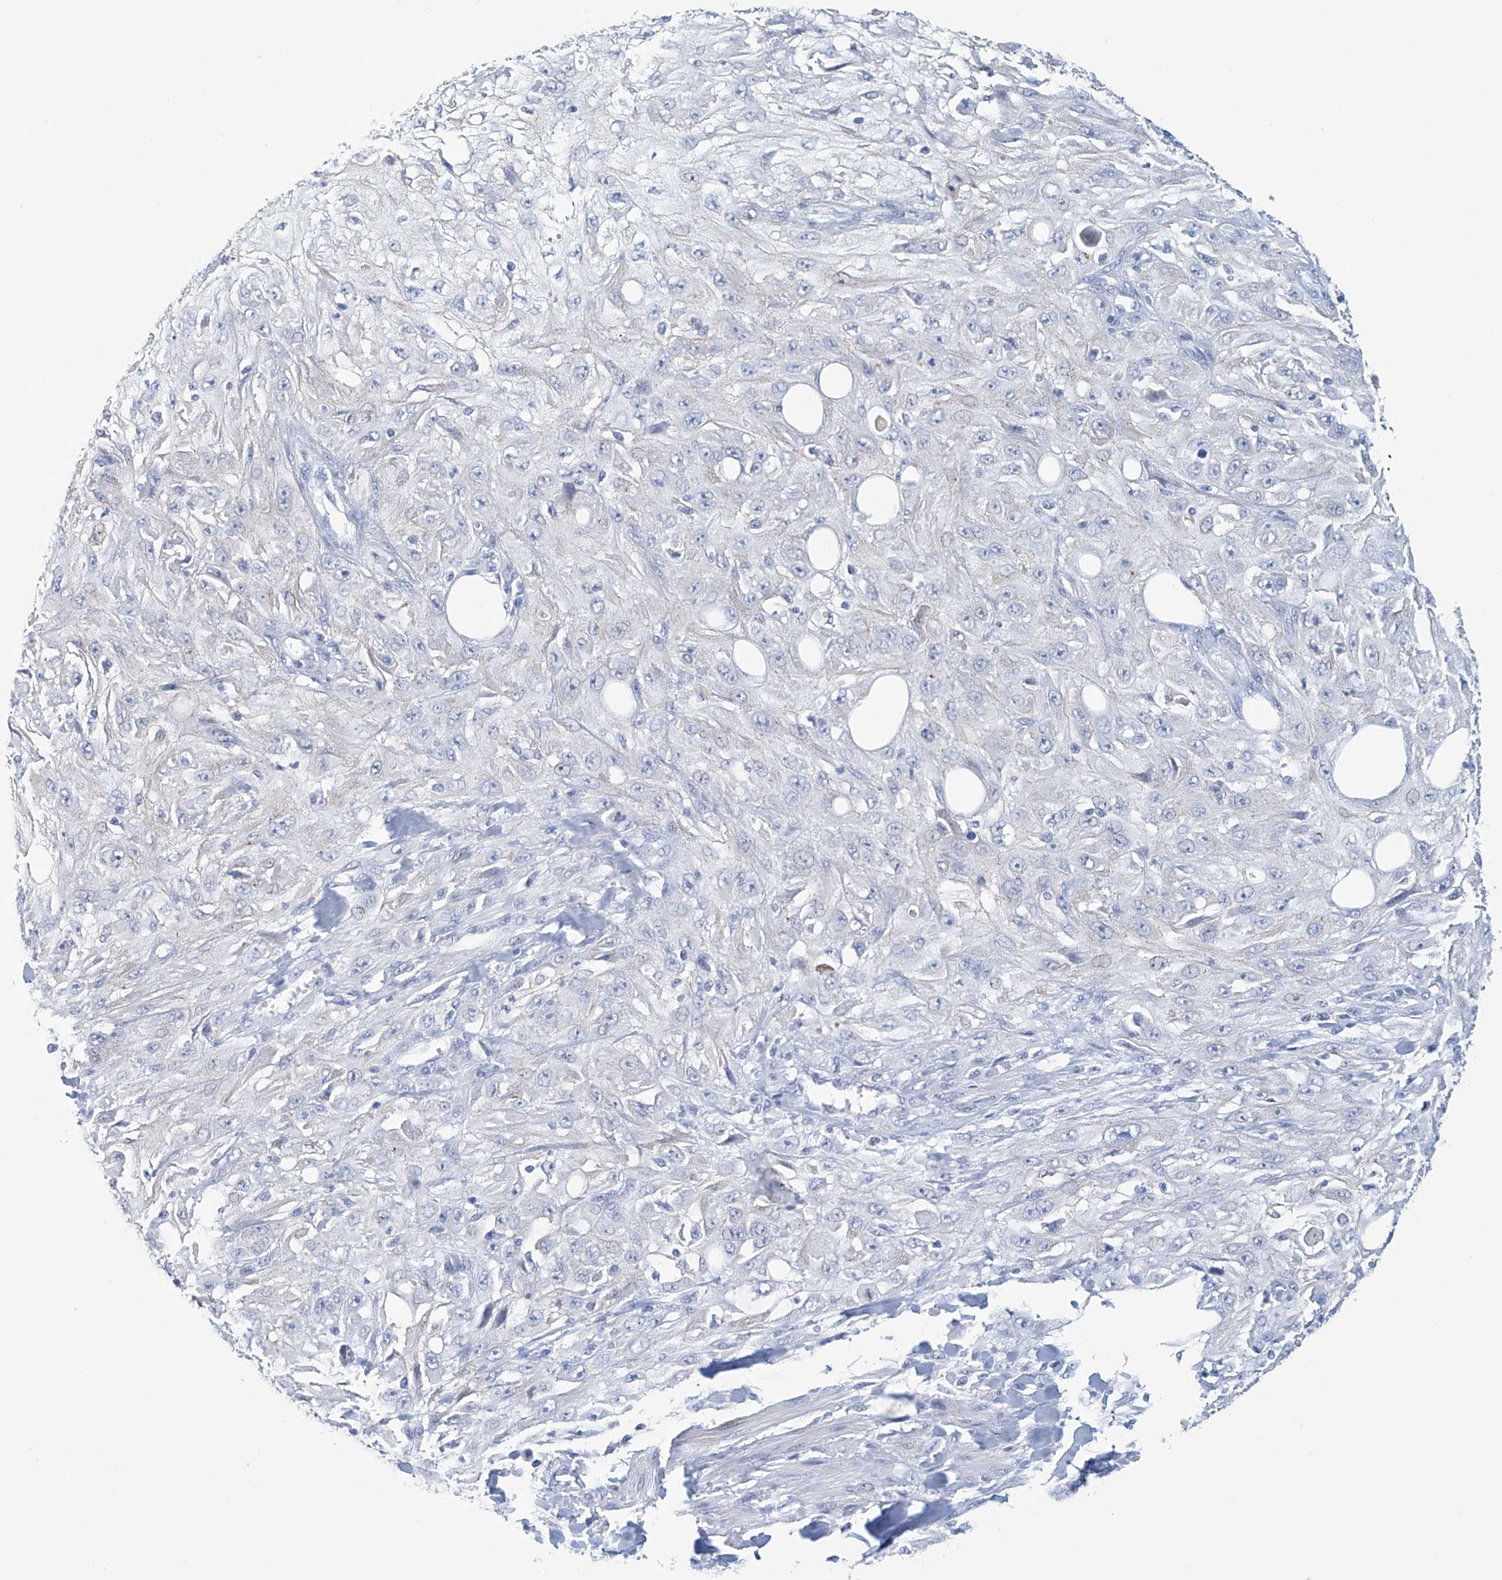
{"staining": {"intensity": "negative", "quantity": "none", "location": "none"}, "tissue": "skin cancer", "cell_type": "Tumor cells", "image_type": "cancer", "snomed": [{"axis": "morphology", "description": "Squamous cell carcinoma, NOS"}, {"axis": "topography", "description": "Skin"}], "caption": "The IHC image has no significant expression in tumor cells of skin cancer tissue.", "gene": "DSP", "patient": {"sex": "male", "age": 75}}